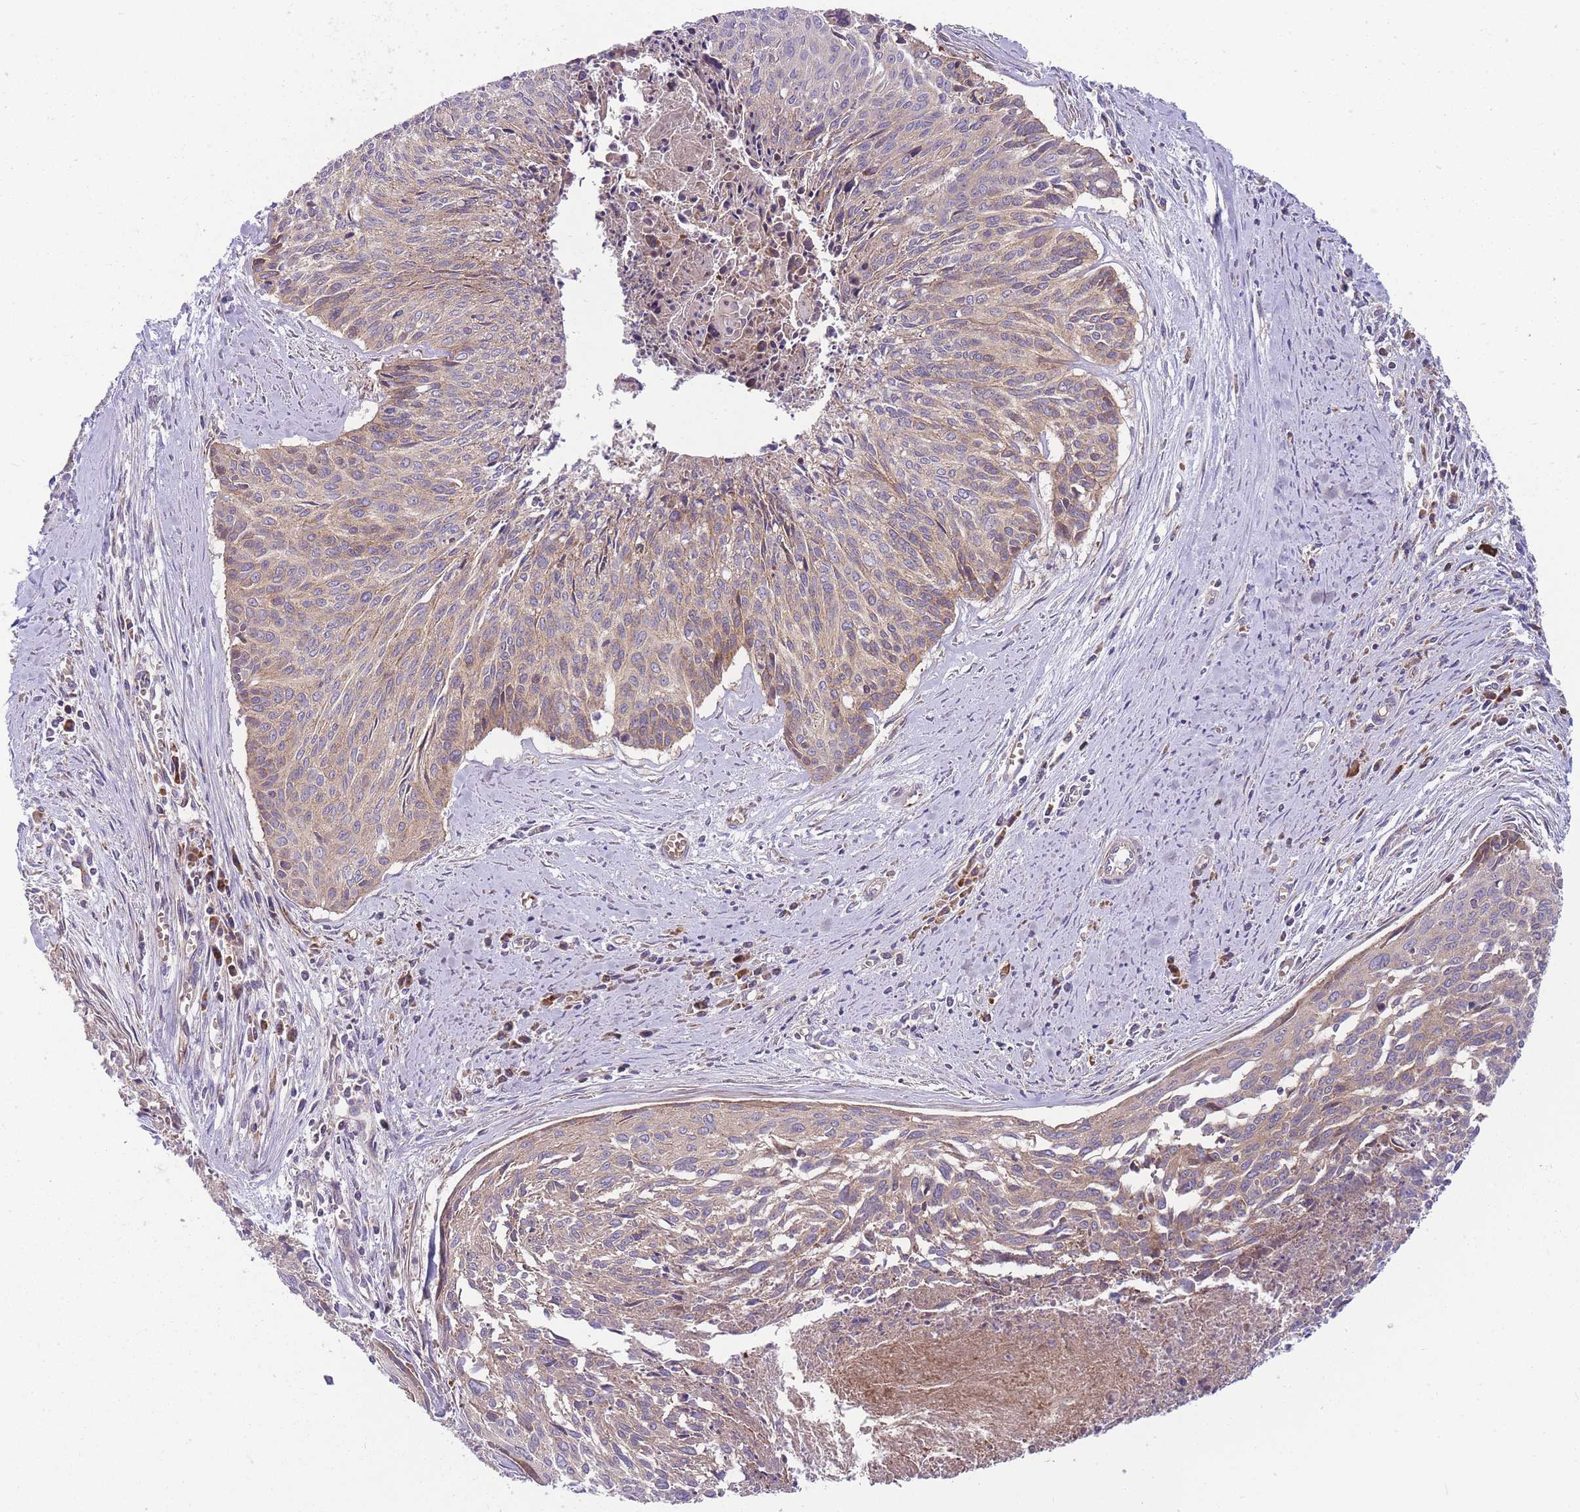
{"staining": {"intensity": "weak", "quantity": "25%-75%", "location": "cytoplasmic/membranous"}, "tissue": "cervical cancer", "cell_type": "Tumor cells", "image_type": "cancer", "snomed": [{"axis": "morphology", "description": "Squamous cell carcinoma, NOS"}, {"axis": "topography", "description": "Cervix"}], "caption": "About 25%-75% of tumor cells in human squamous cell carcinoma (cervical) demonstrate weak cytoplasmic/membranous protein positivity as visualized by brown immunohistochemical staining.", "gene": "ANKRD10", "patient": {"sex": "female", "age": 55}}